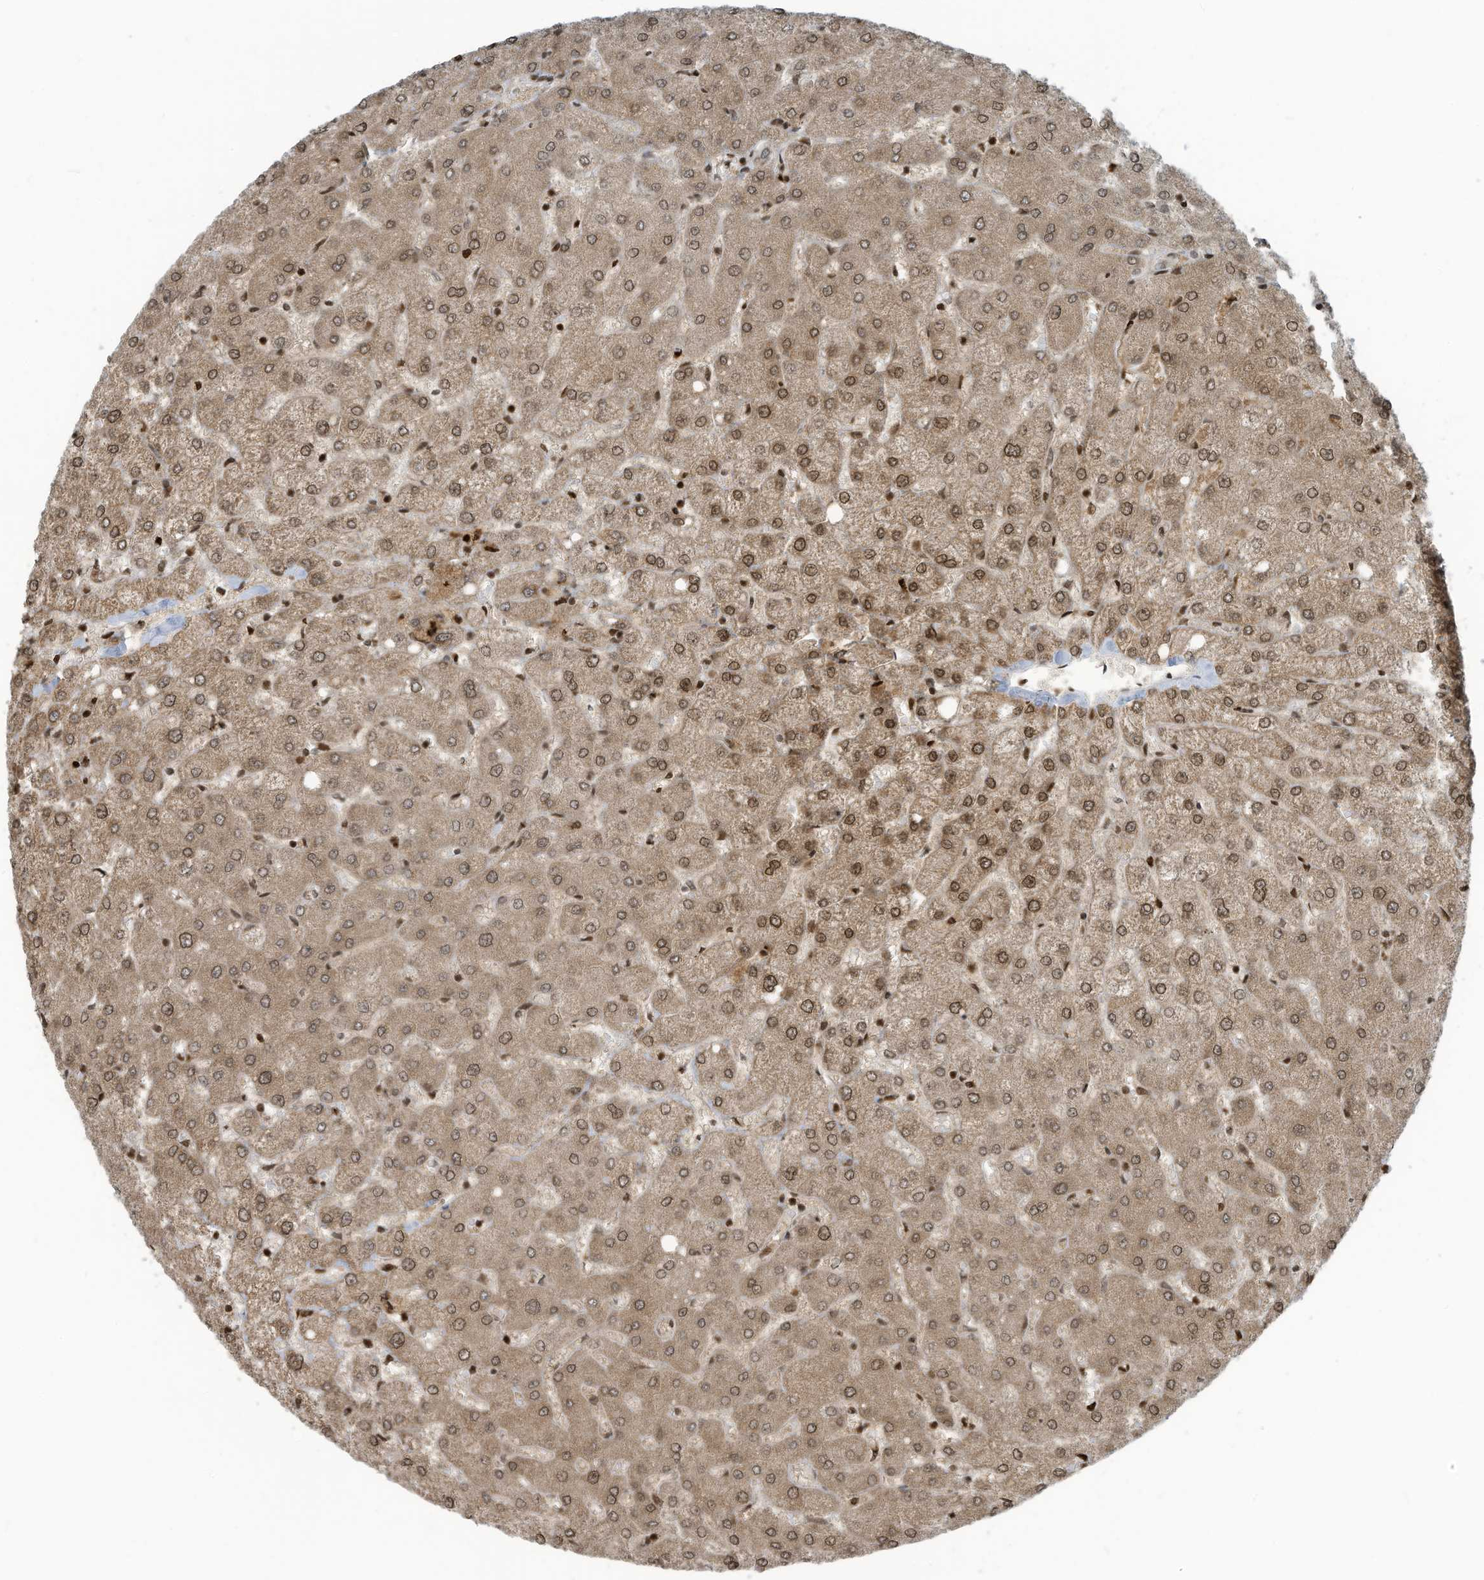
{"staining": {"intensity": "weak", "quantity": "25%-75%", "location": "cytoplasmic/membranous"}, "tissue": "liver", "cell_type": "Cholangiocytes", "image_type": "normal", "snomed": [{"axis": "morphology", "description": "Normal tissue, NOS"}, {"axis": "topography", "description": "Liver"}], "caption": "A brown stain shows weak cytoplasmic/membranous positivity of a protein in cholangiocytes of unremarkable human liver. The protein of interest is shown in brown color, while the nuclei are stained blue.", "gene": "ADI1", "patient": {"sex": "female", "age": 54}}